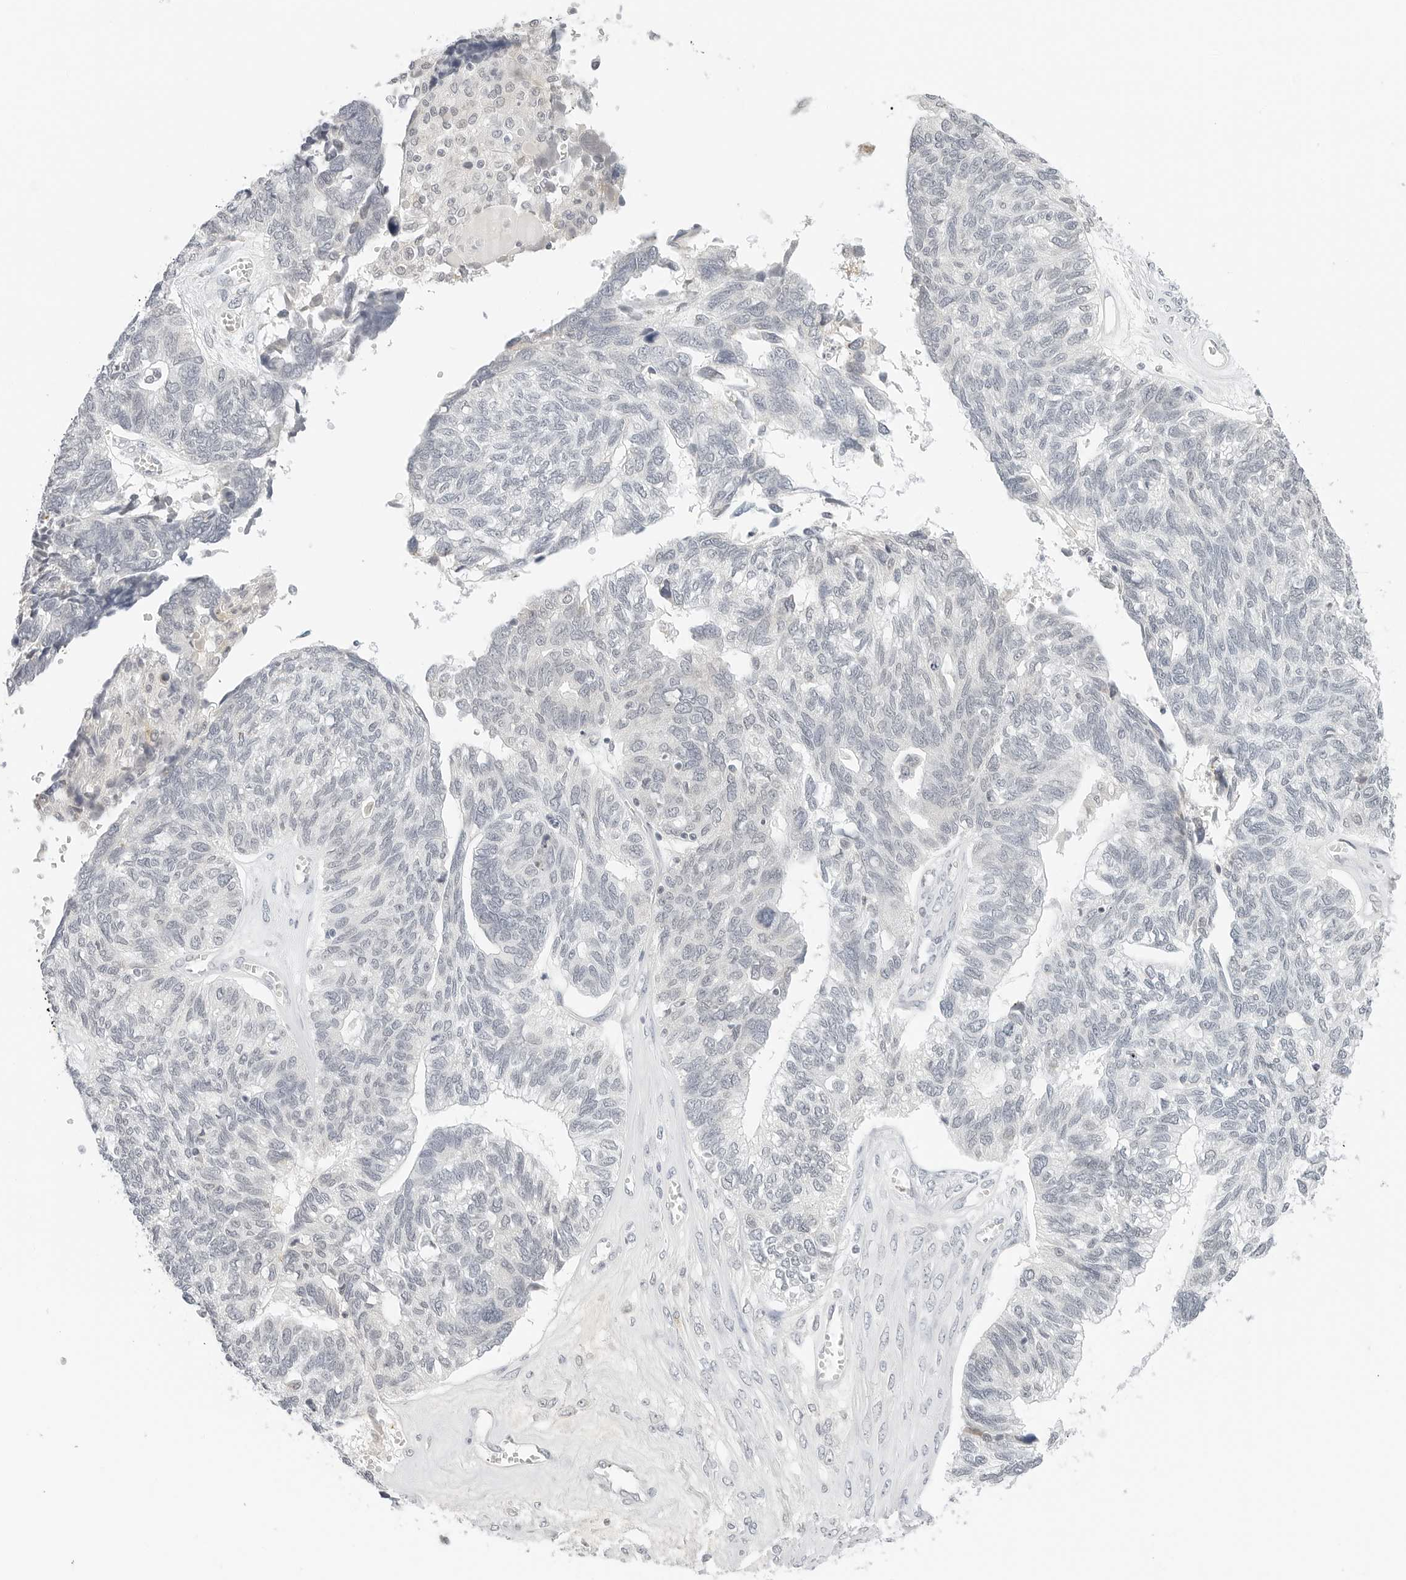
{"staining": {"intensity": "negative", "quantity": "none", "location": "none"}, "tissue": "ovarian cancer", "cell_type": "Tumor cells", "image_type": "cancer", "snomed": [{"axis": "morphology", "description": "Cystadenocarcinoma, serous, NOS"}, {"axis": "topography", "description": "Ovary"}], "caption": "Tumor cells show no significant protein staining in ovarian serous cystadenocarcinoma.", "gene": "NEO1", "patient": {"sex": "female", "age": 79}}